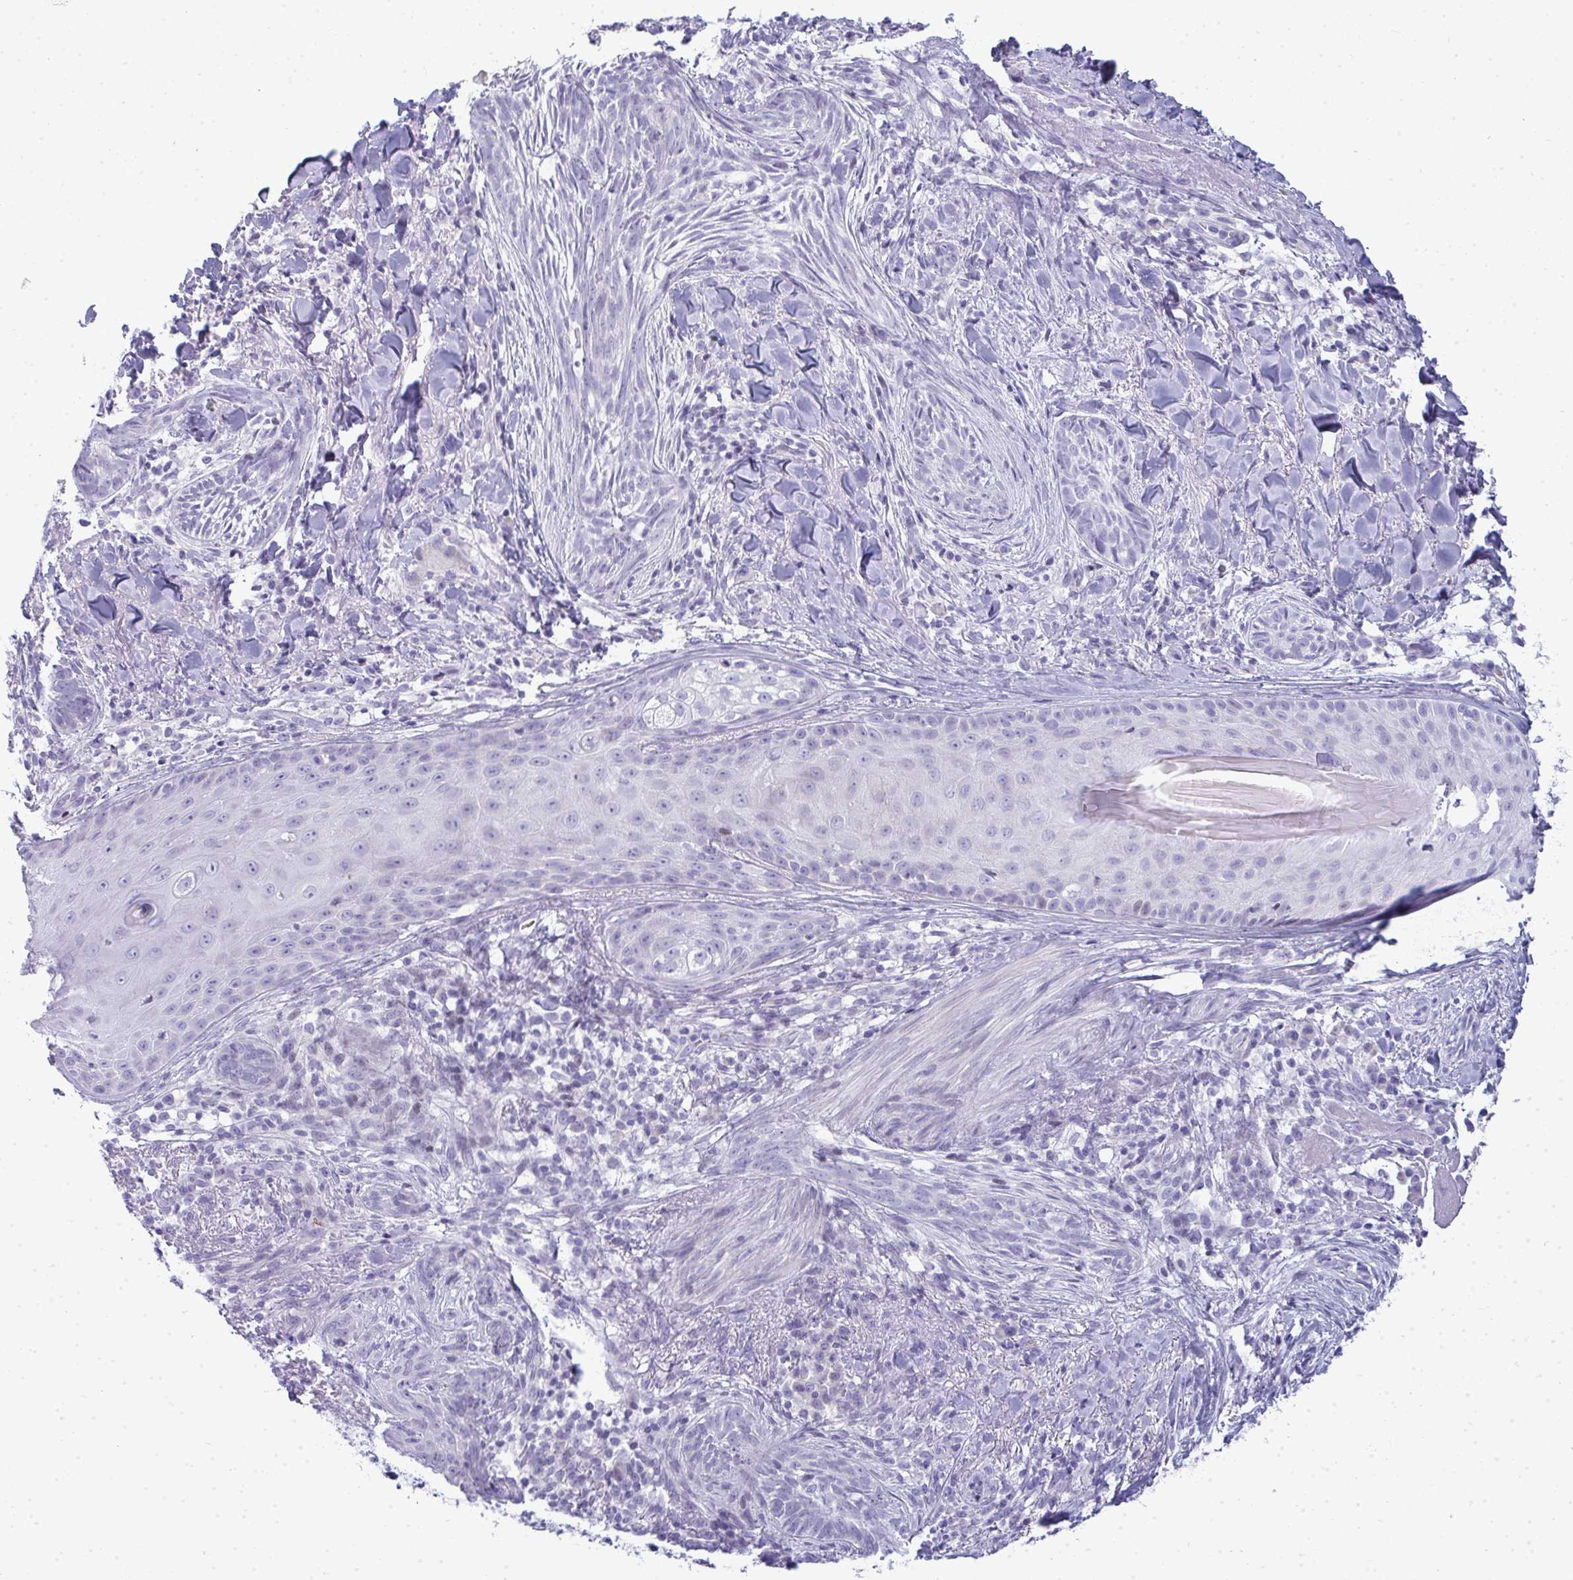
{"staining": {"intensity": "negative", "quantity": "none", "location": "none"}, "tissue": "skin cancer", "cell_type": "Tumor cells", "image_type": "cancer", "snomed": [{"axis": "morphology", "description": "Basal cell carcinoma"}, {"axis": "topography", "description": "Skin"}], "caption": "The photomicrograph demonstrates no significant staining in tumor cells of skin cancer (basal cell carcinoma). (DAB (3,3'-diaminobenzidine) IHC, high magnification).", "gene": "ZNF182", "patient": {"sex": "female", "age": 93}}